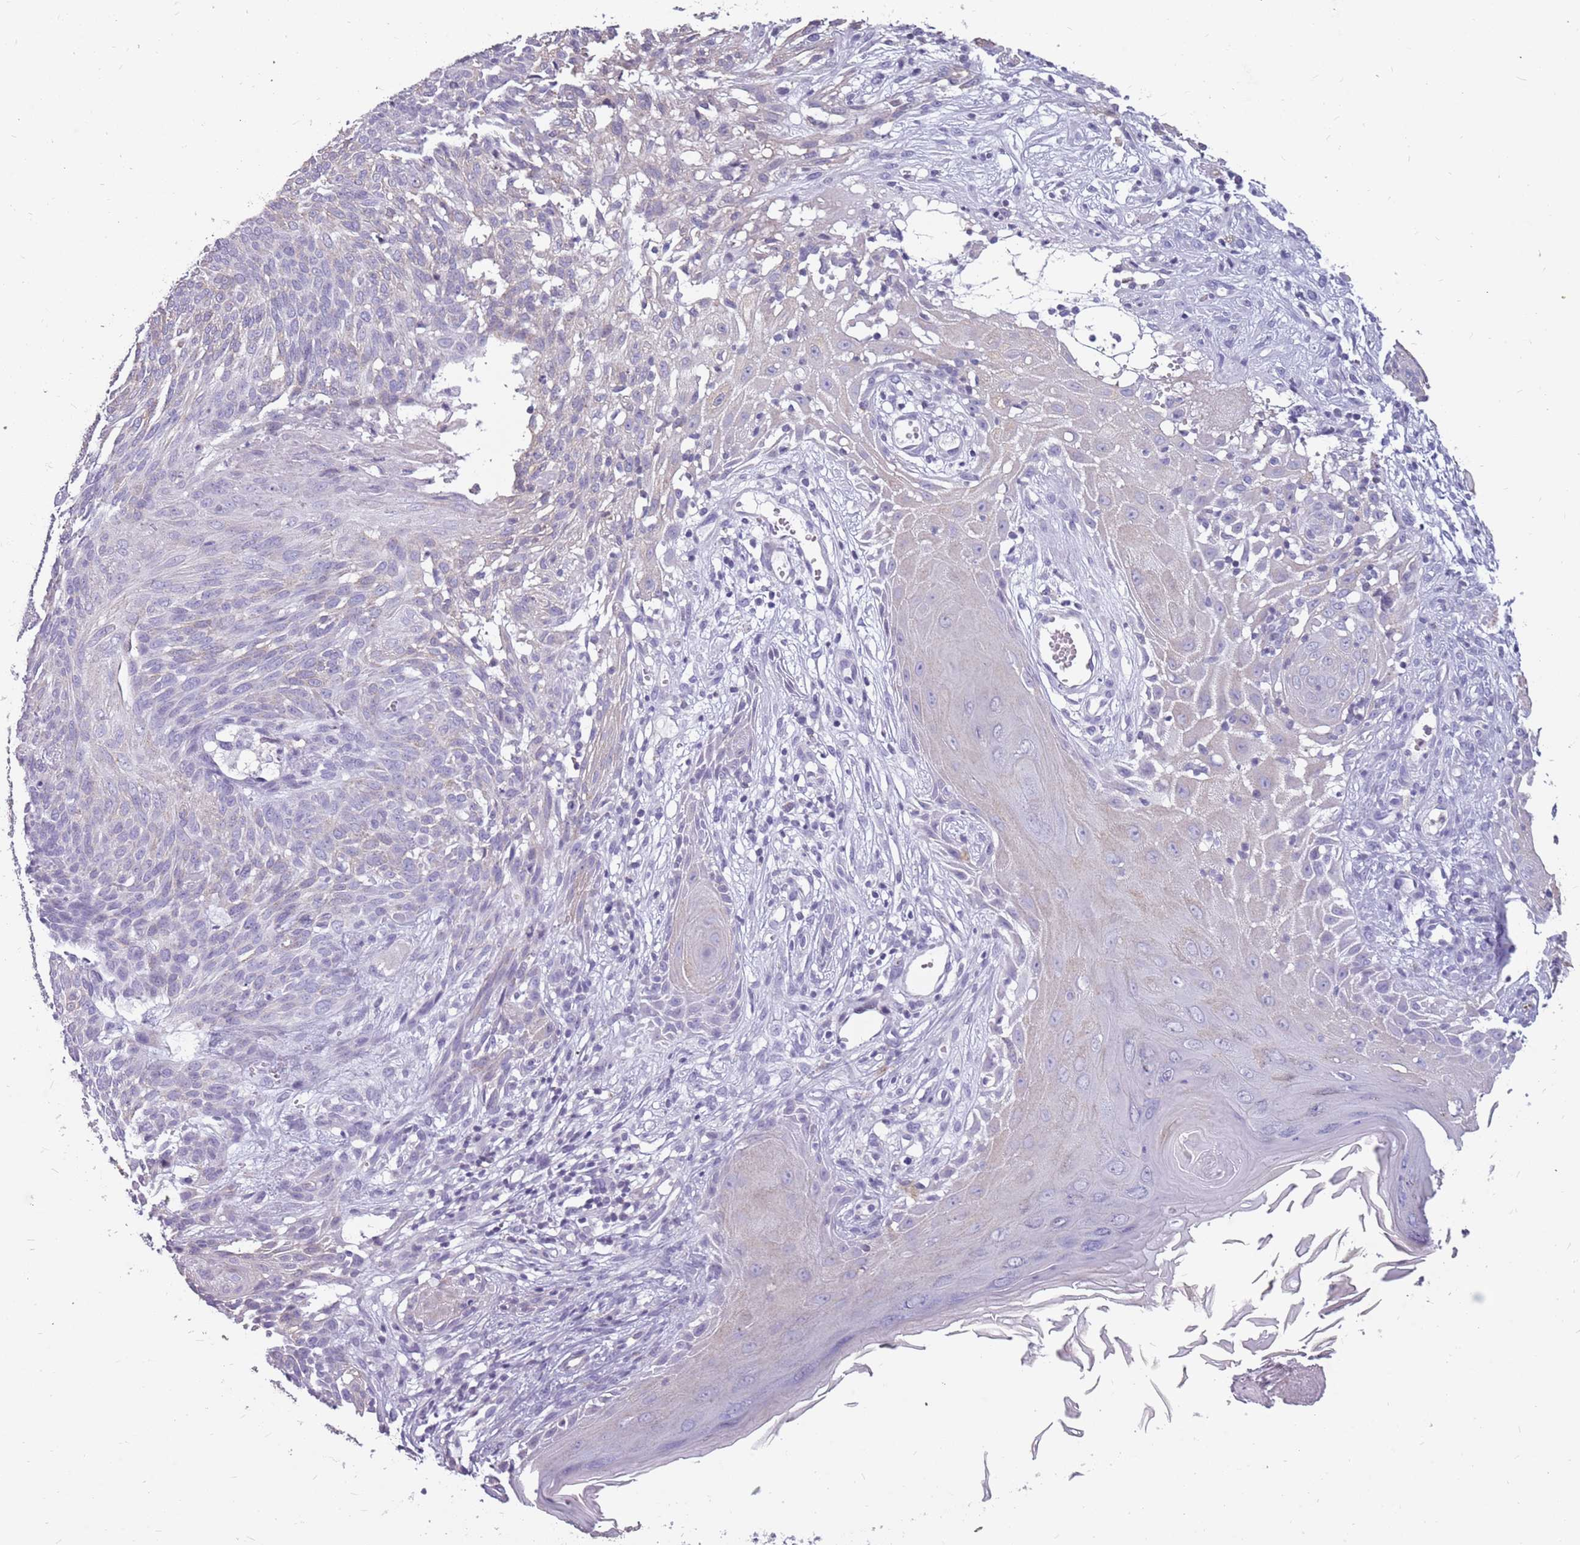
{"staining": {"intensity": "negative", "quantity": "none", "location": "none"}, "tissue": "skin cancer", "cell_type": "Tumor cells", "image_type": "cancer", "snomed": [{"axis": "morphology", "description": "Basal cell carcinoma"}, {"axis": "topography", "description": "Skin"}], "caption": "Photomicrograph shows no significant protein staining in tumor cells of skin basal cell carcinoma. (Brightfield microscopy of DAB IHC at high magnification).", "gene": "NEK6", "patient": {"sex": "female", "age": 86}}